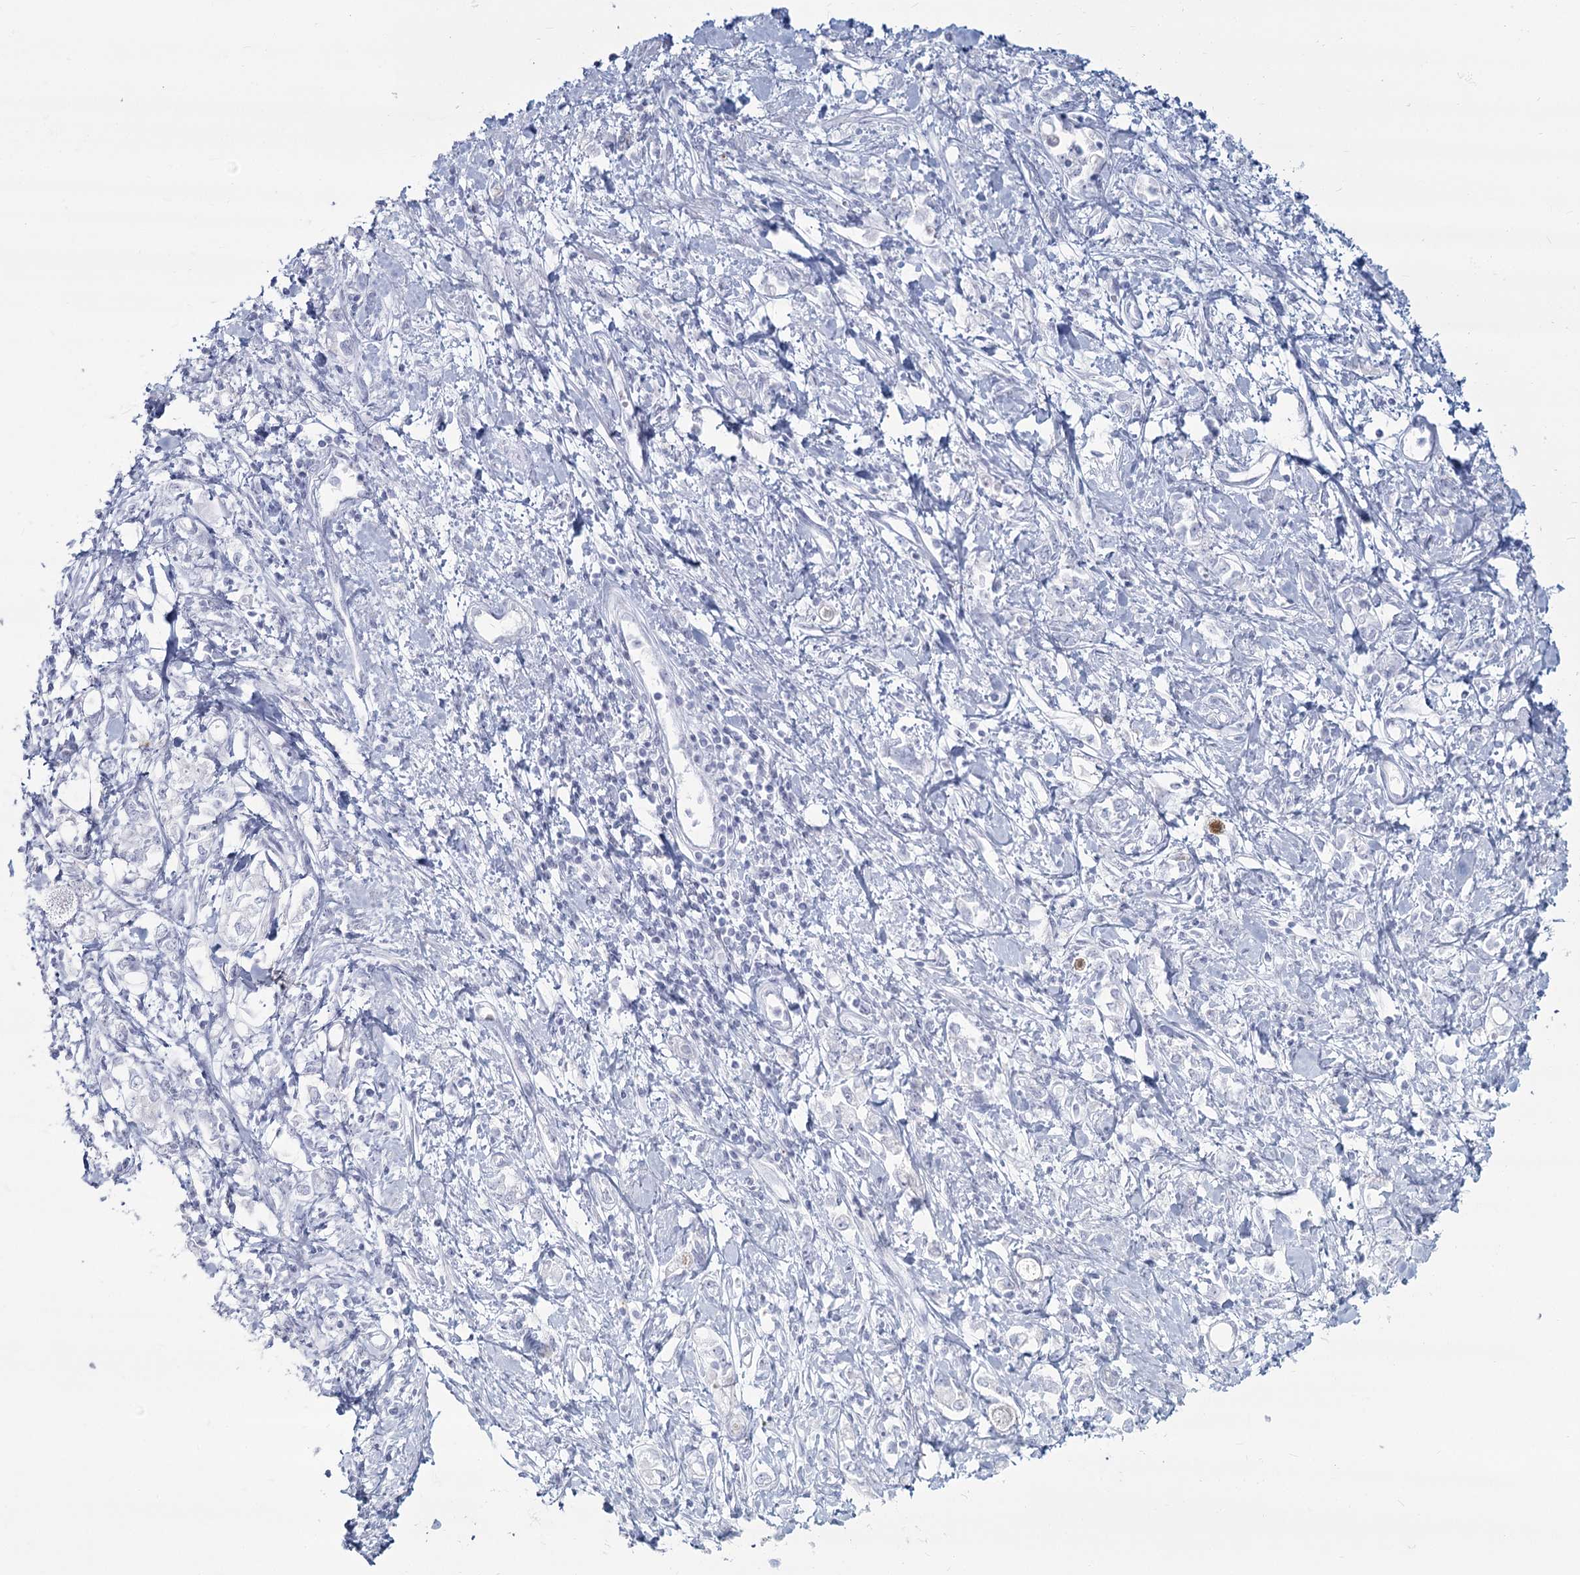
{"staining": {"intensity": "negative", "quantity": "none", "location": "none"}, "tissue": "stomach cancer", "cell_type": "Tumor cells", "image_type": "cancer", "snomed": [{"axis": "morphology", "description": "Adenocarcinoma, NOS"}, {"axis": "topography", "description": "Stomach"}], "caption": "Tumor cells are negative for brown protein staining in stomach adenocarcinoma.", "gene": "SLC6A19", "patient": {"sex": "female", "age": 76}}